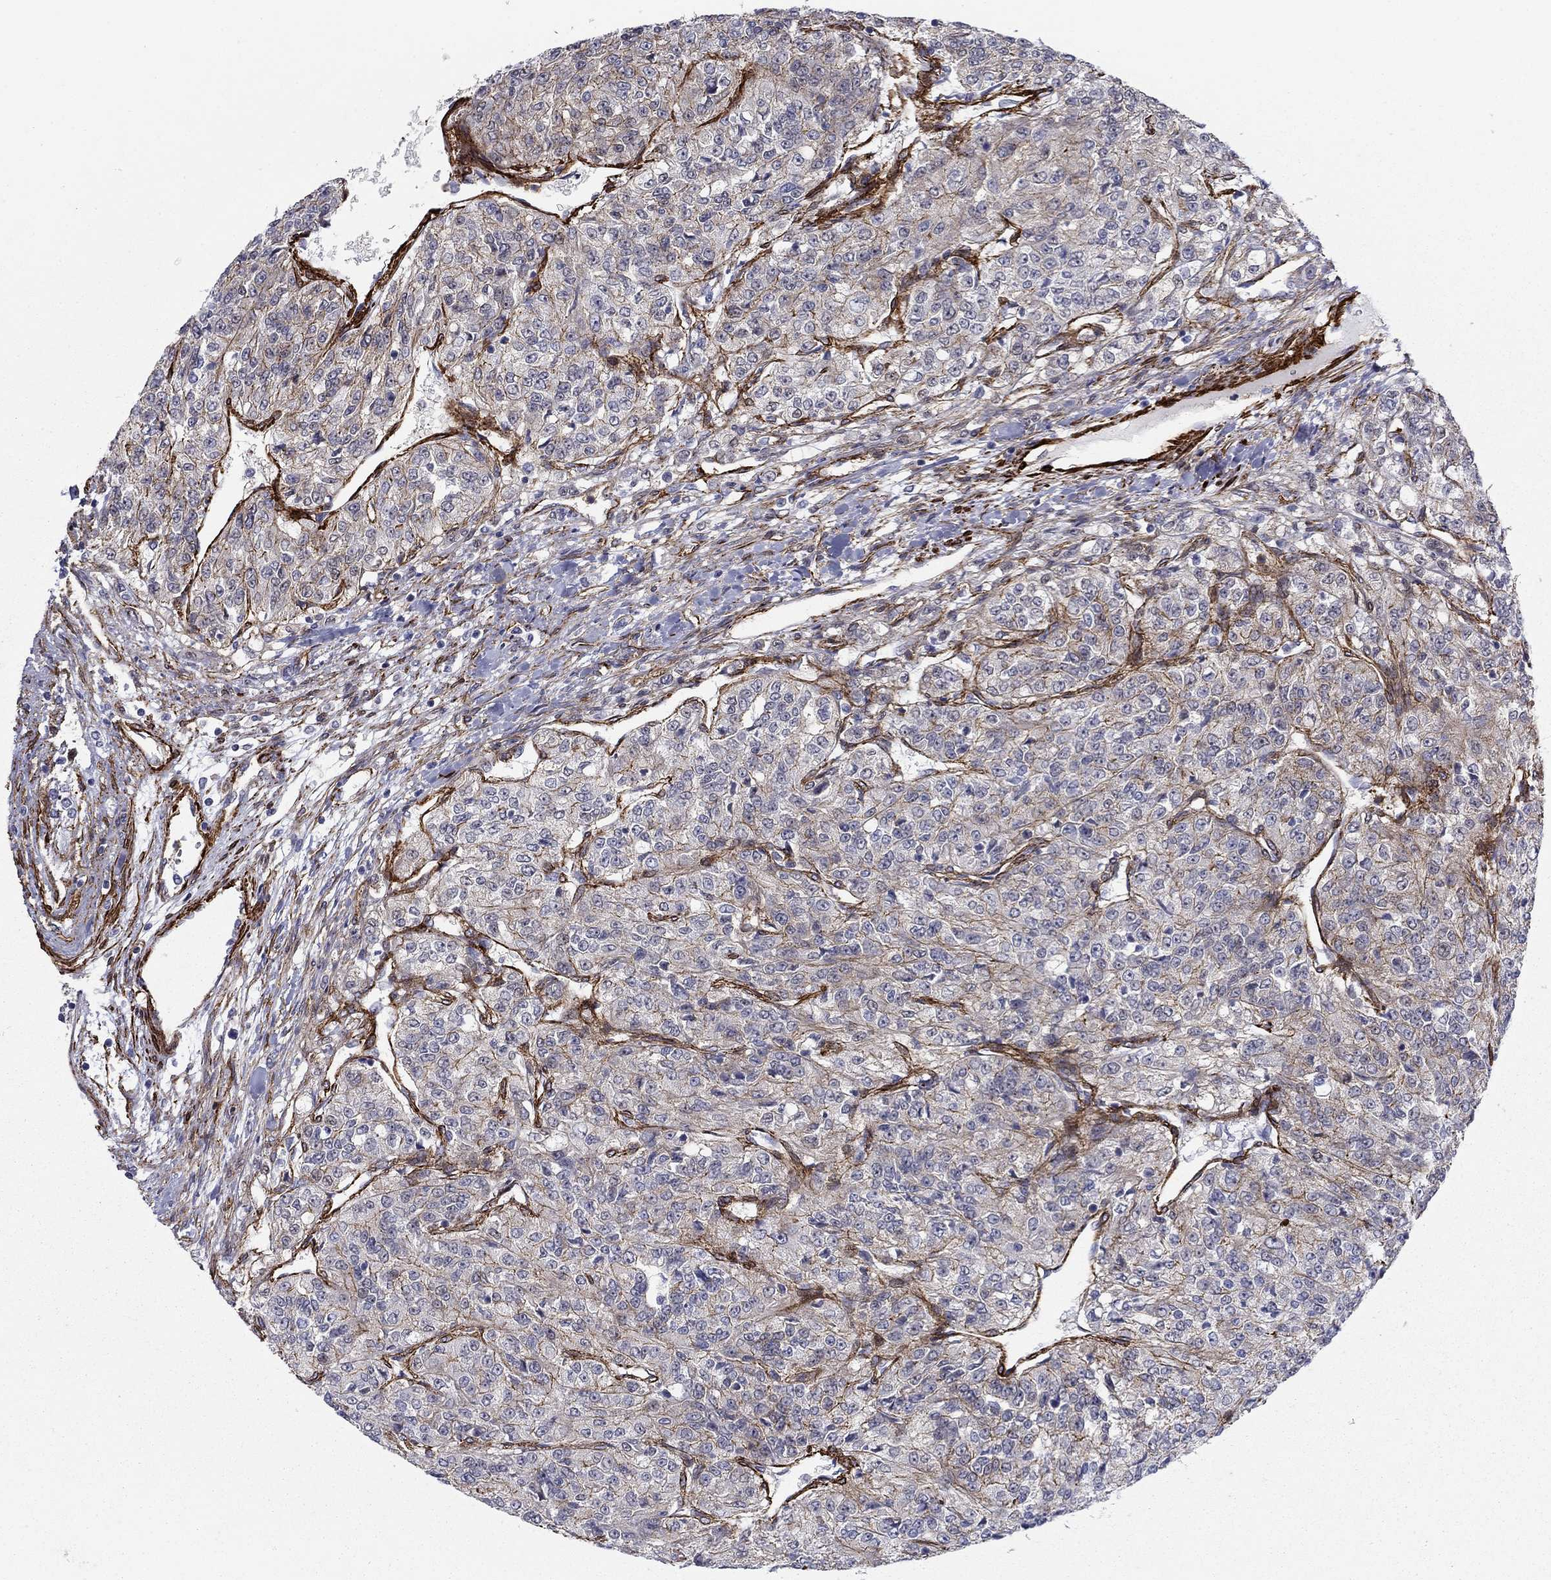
{"staining": {"intensity": "weak", "quantity": "<25%", "location": "cytoplasmic/membranous"}, "tissue": "renal cancer", "cell_type": "Tumor cells", "image_type": "cancer", "snomed": [{"axis": "morphology", "description": "Adenocarcinoma, NOS"}, {"axis": "topography", "description": "Kidney"}], "caption": "High power microscopy image of an immunohistochemistry image of renal adenocarcinoma, revealing no significant expression in tumor cells.", "gene": "KRBA1", "patient": {"sex": "female", "age": 63}}